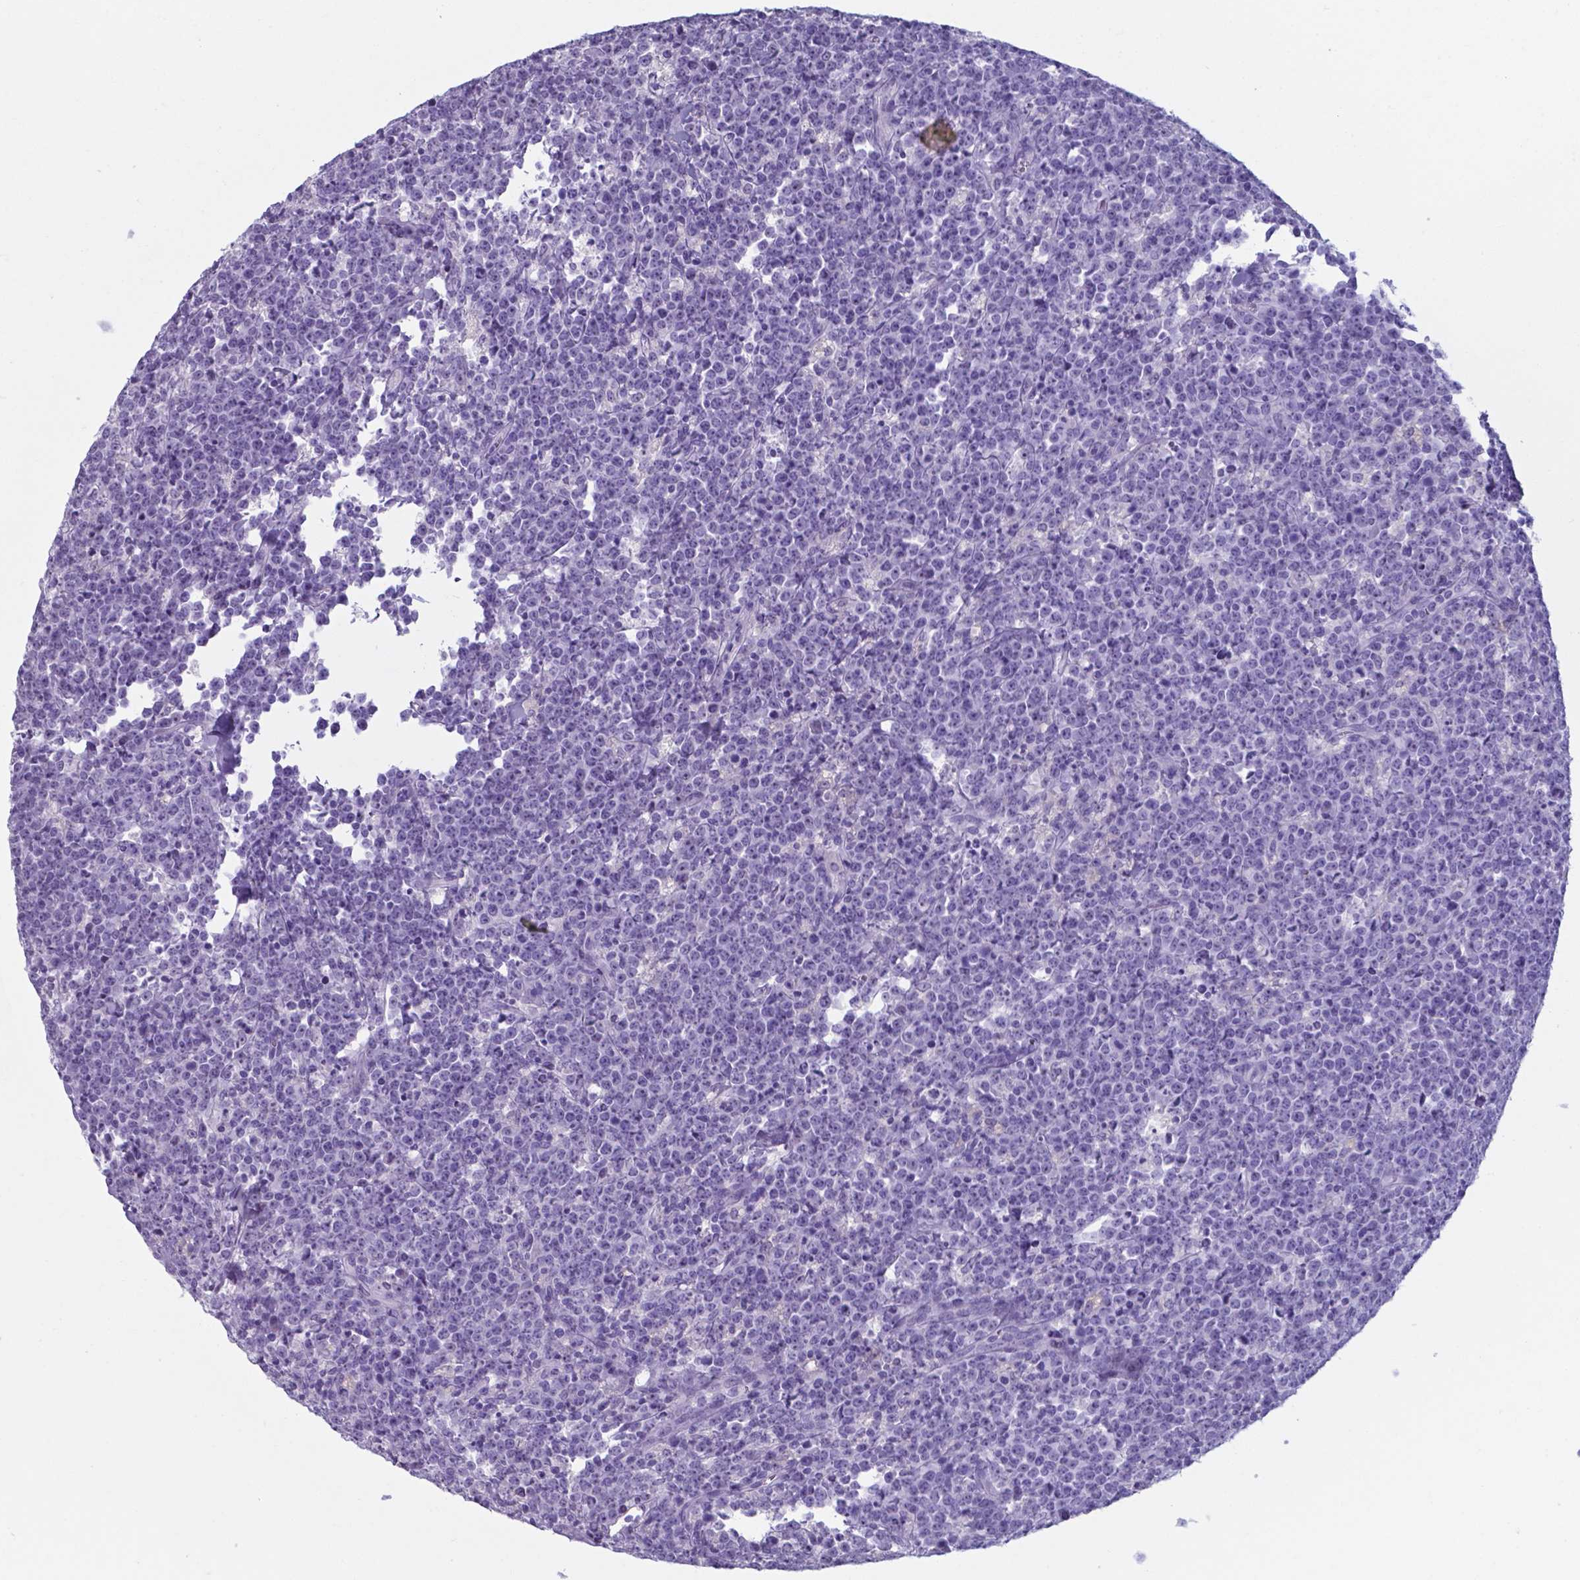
{"staining": {"intensity": "negative", "quantity": "none", "location": "none"}, "tissue": "lymphoma", "cell_type": "Tumor cells", "image_type": "cancer", "snomed": [{"axis": "morphology", "description": "Malignant lymphoma, non-Hodgkin's type, High grade"}, {"axis": "topography", "description": "Small intestine"}], "caption": "High magnification brightfield microscopy of lymphoma stained with DAB (brown) and counterstained with hematoxylin (blue): tumor cells show no significant staining.", "gene": "AP5B1", "patient": {"sex": "female", "age": 56}}